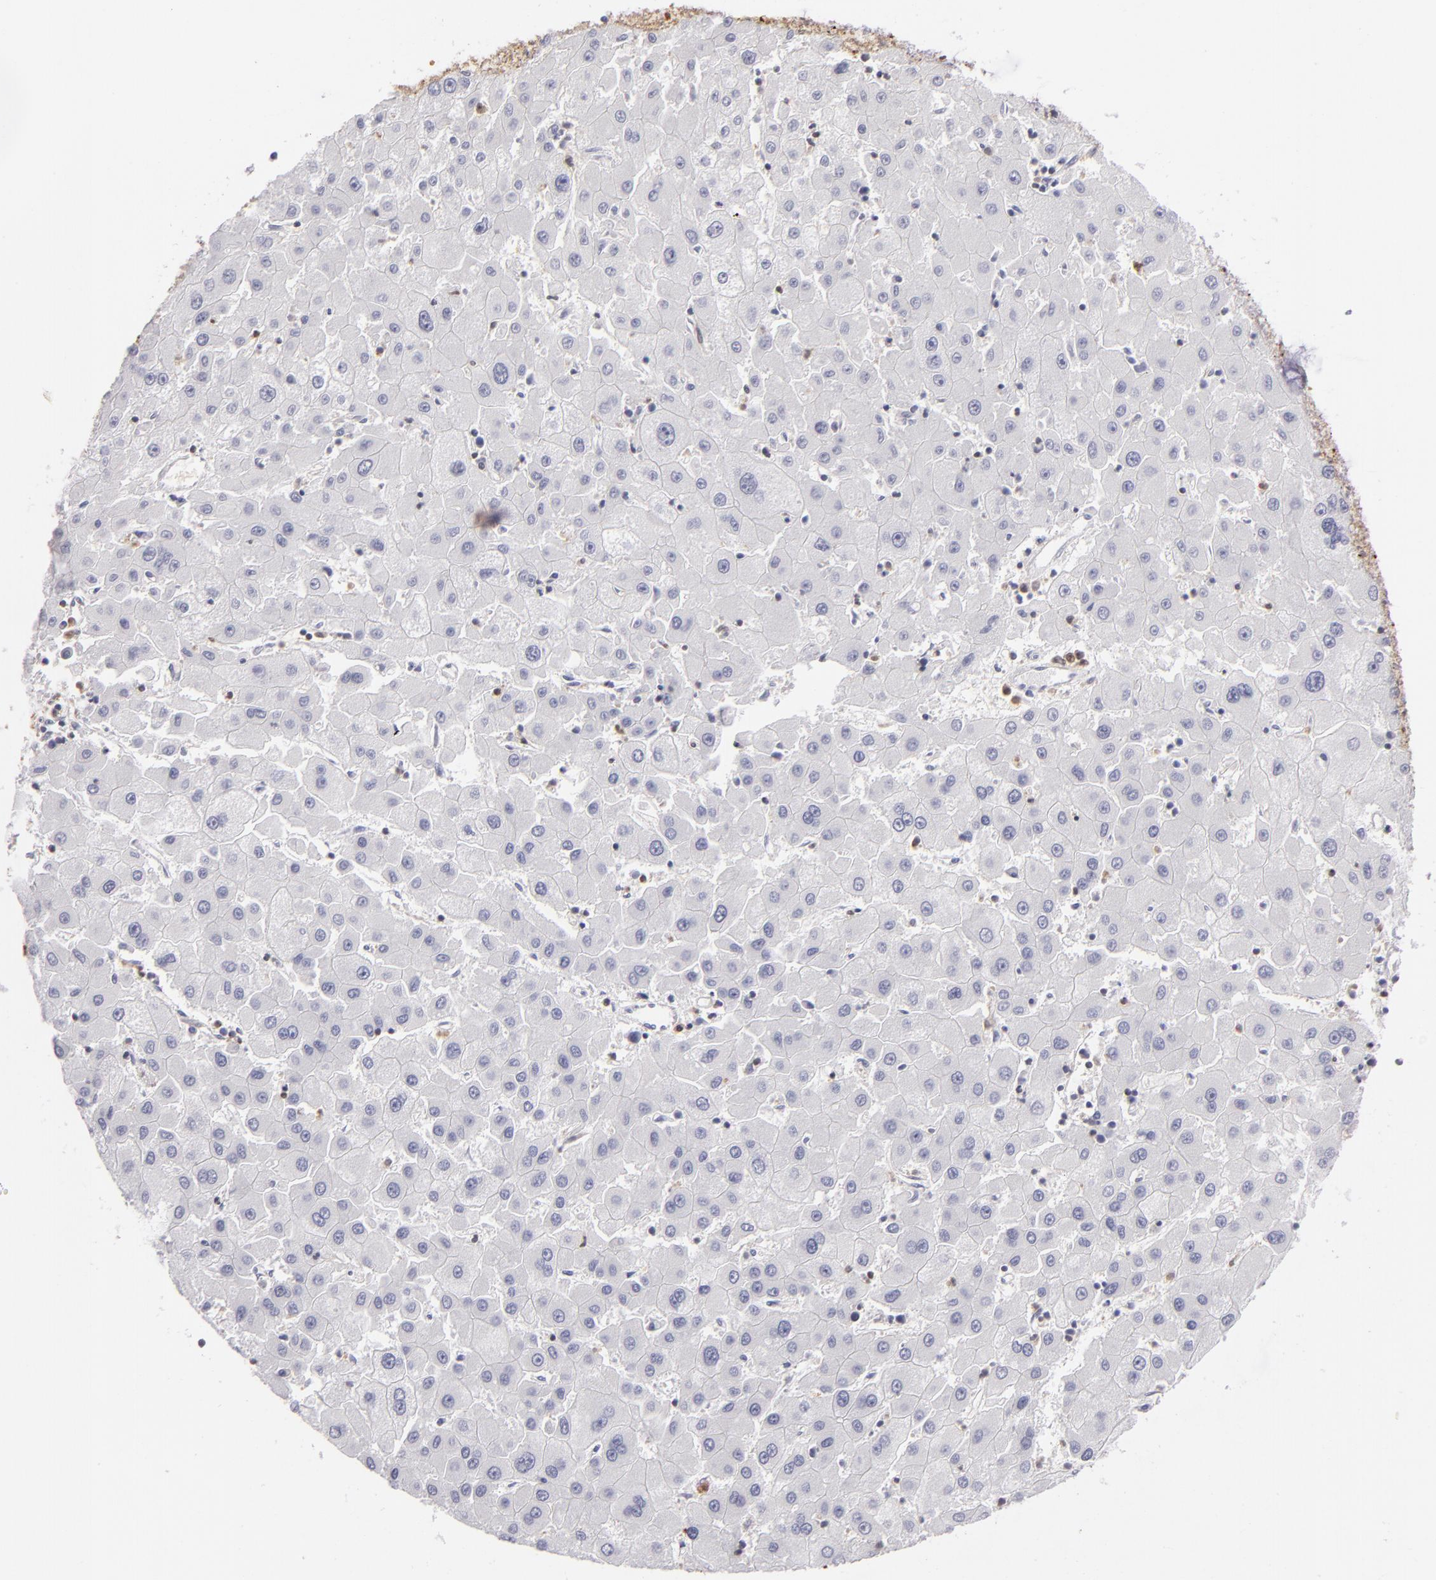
{"staining": {"intensity": "negative", "quantity": "none", "location": "none"}, "tissue": "liver cancer", "cell_type": "Tumor cells", "image_type": "cancer", "snomed": [{"axis": "morphology", "description": "Carcinoma, Hepatocellular, NOS"}, {"axis": "topography", "description": "Liver"}], "caption": "There is no significant expression in tumor cells of liver cancer.", "gene": "S100A2", "patient": {"sex": "male", "age": 72}}